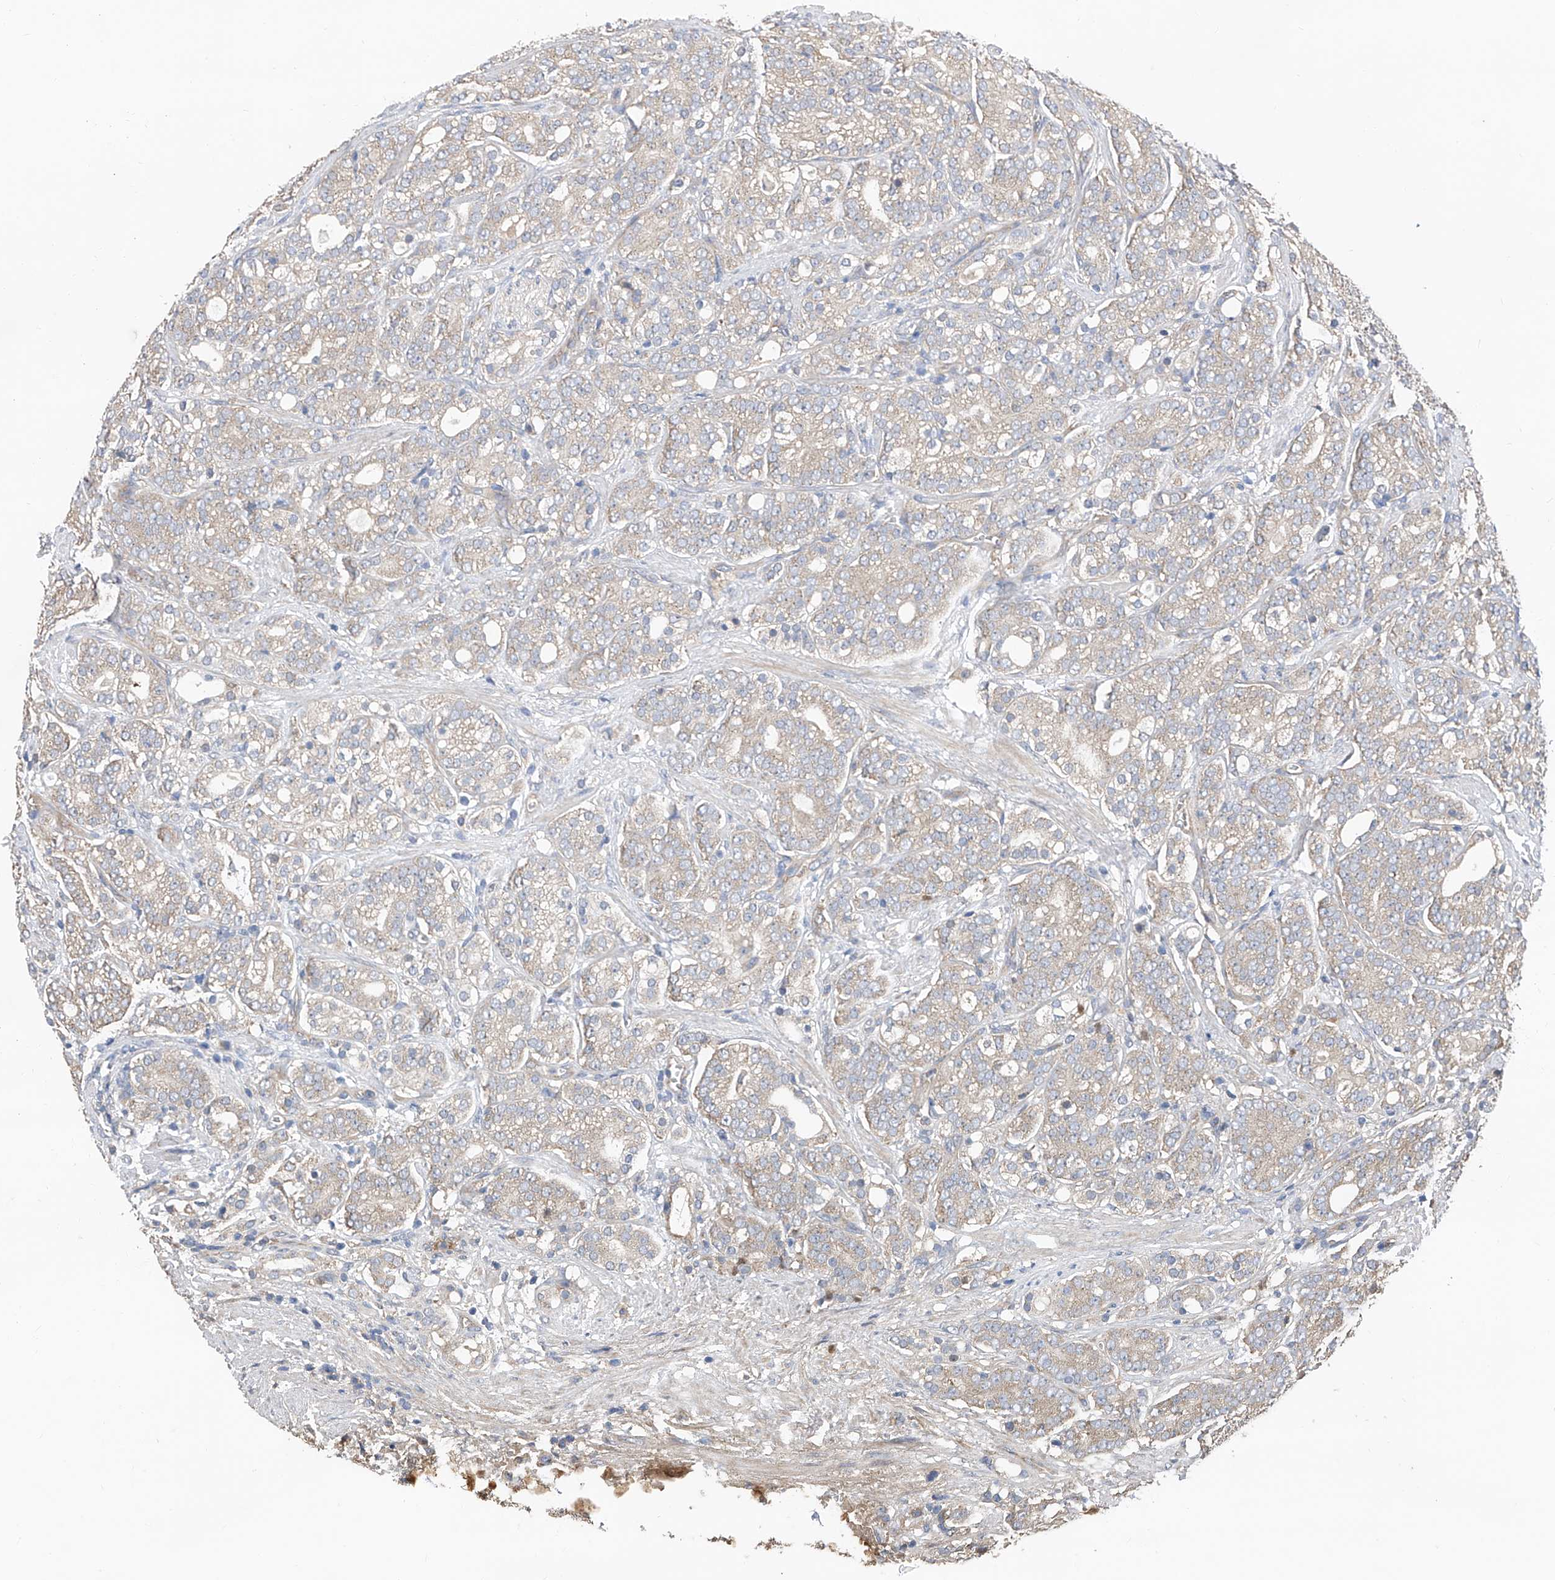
{"staining": {"intensity": "weak", "quantity": "25%-75%", "location": "cytoplasmic/membranous"}, "tissue": "prostate cancer", "cell_type": "Tumor cells", "image_type": "cancer", "snomed": [{"axis": "morphology", "description": "Adenocarcinoma, High grade"}, {"axis": "topography", "description": "Prostate"}], "caption": "Immunohistochemistry staining of prostate cancer (adenocarcinoma (high-grade)), which reveals low levels of weak cytoplasmic/membranous expression in about 25%-75% of tumor cells indicating weak cytoplasmic/membranous protein expression. The staining was performed using DAB (brown) for protein detection and nuclei were counterstained in hematoxylin (blue).", "gene": "PTK2", "patient": {"sex": "male", "age": 57}}